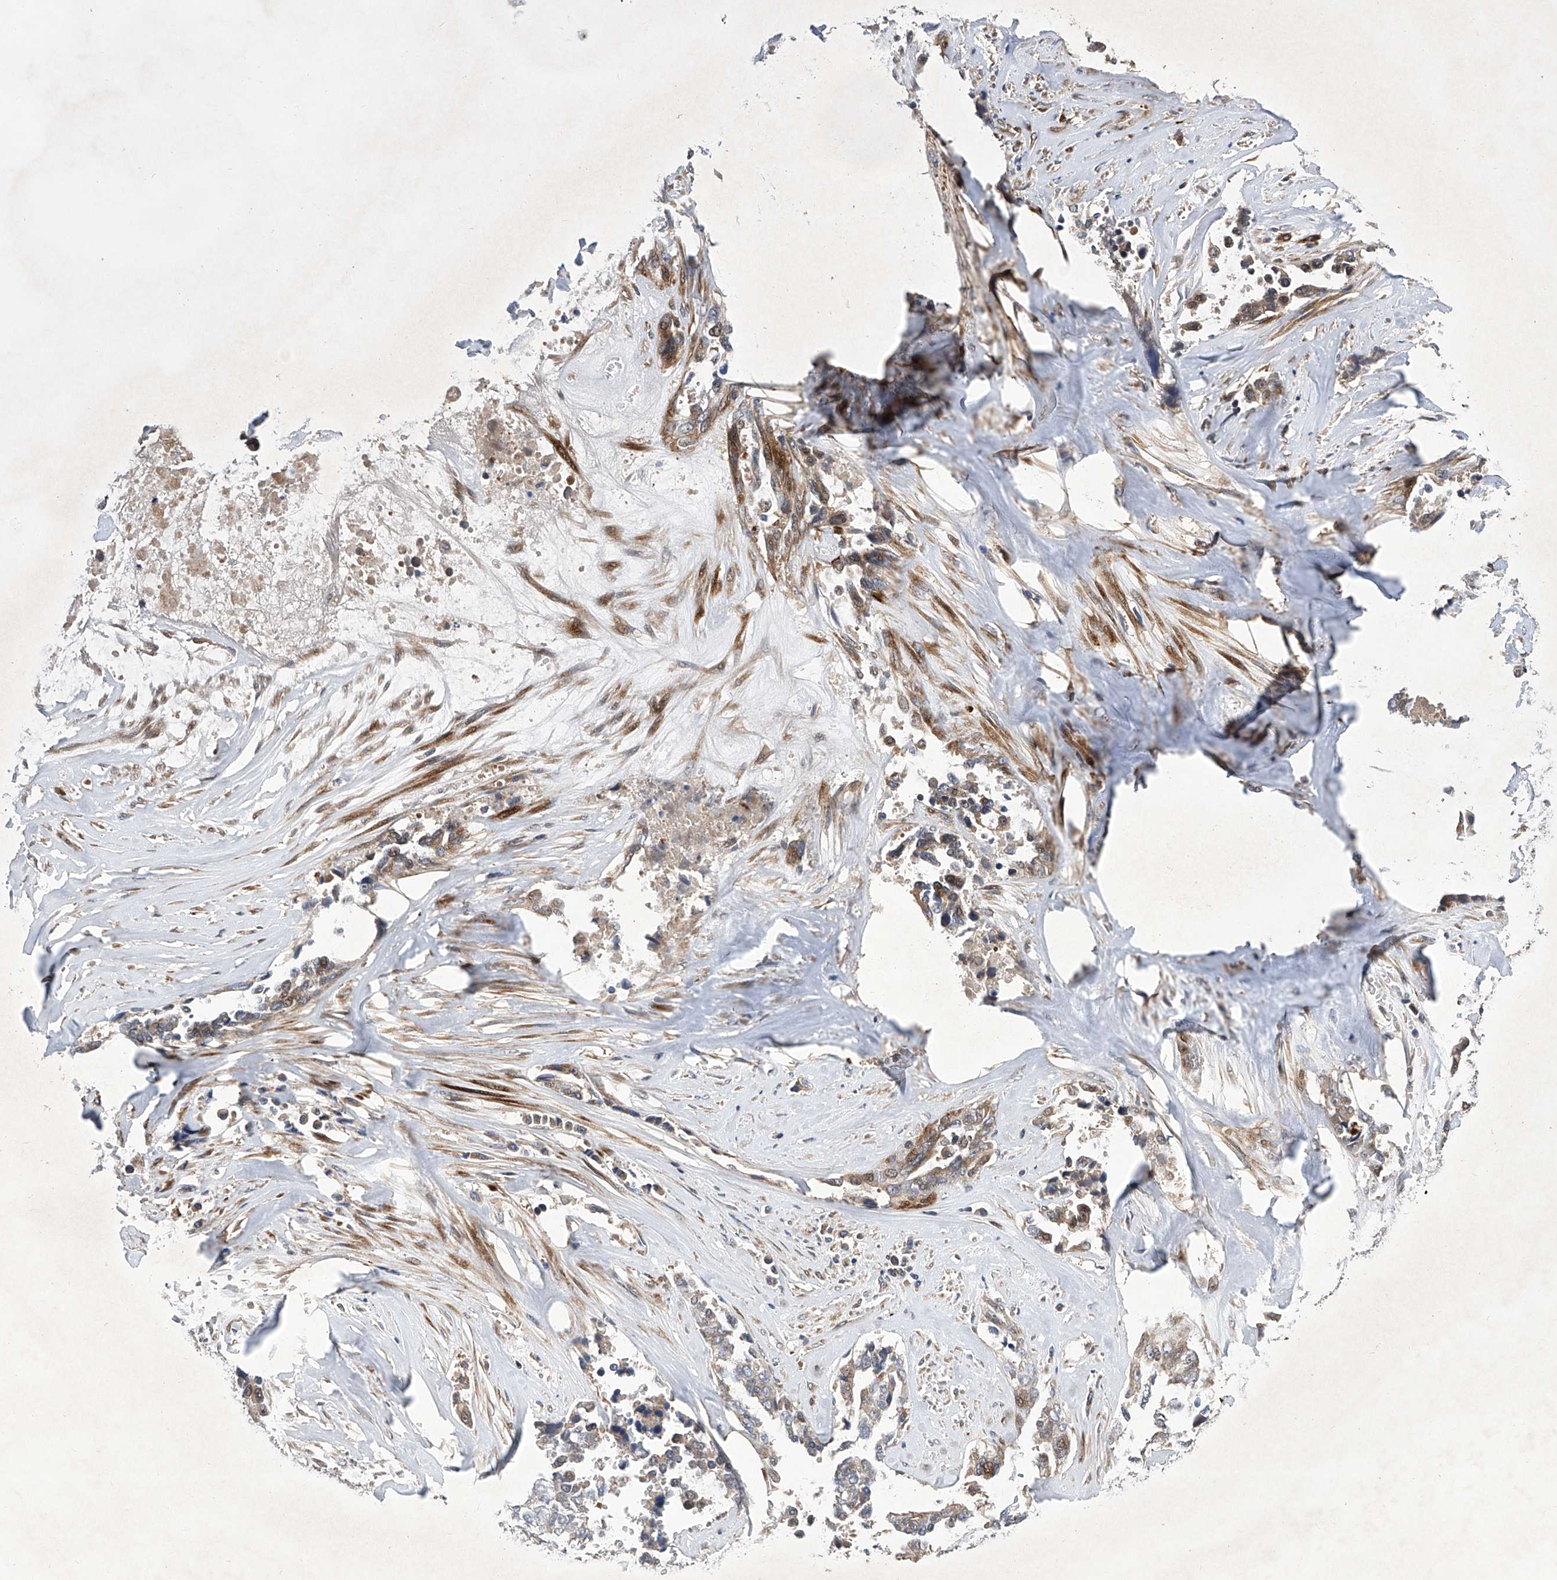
{"staining": {"intensity": "moderate", "quantity": ">75%", "location": "cytoplasmic/membranous,nuclear"}, "tissue": "ovarian cancer", "cell_type": "Tumor cells", "image_type": "cancer", "snomed": [{"axis": "morphology", "description": "Cystadenocarcinoma, serous, NOS"}, {"axis": "topography", "description": "Ovary"}], "caption": "Ovarian cancer stained for a protein (brown) reveals moderate cytoplasmic/membranous and nuclear positive positivity in about >75% of tumor cells.", "gene": "USF3", "patient": {"sex": "female", "age": 44}}